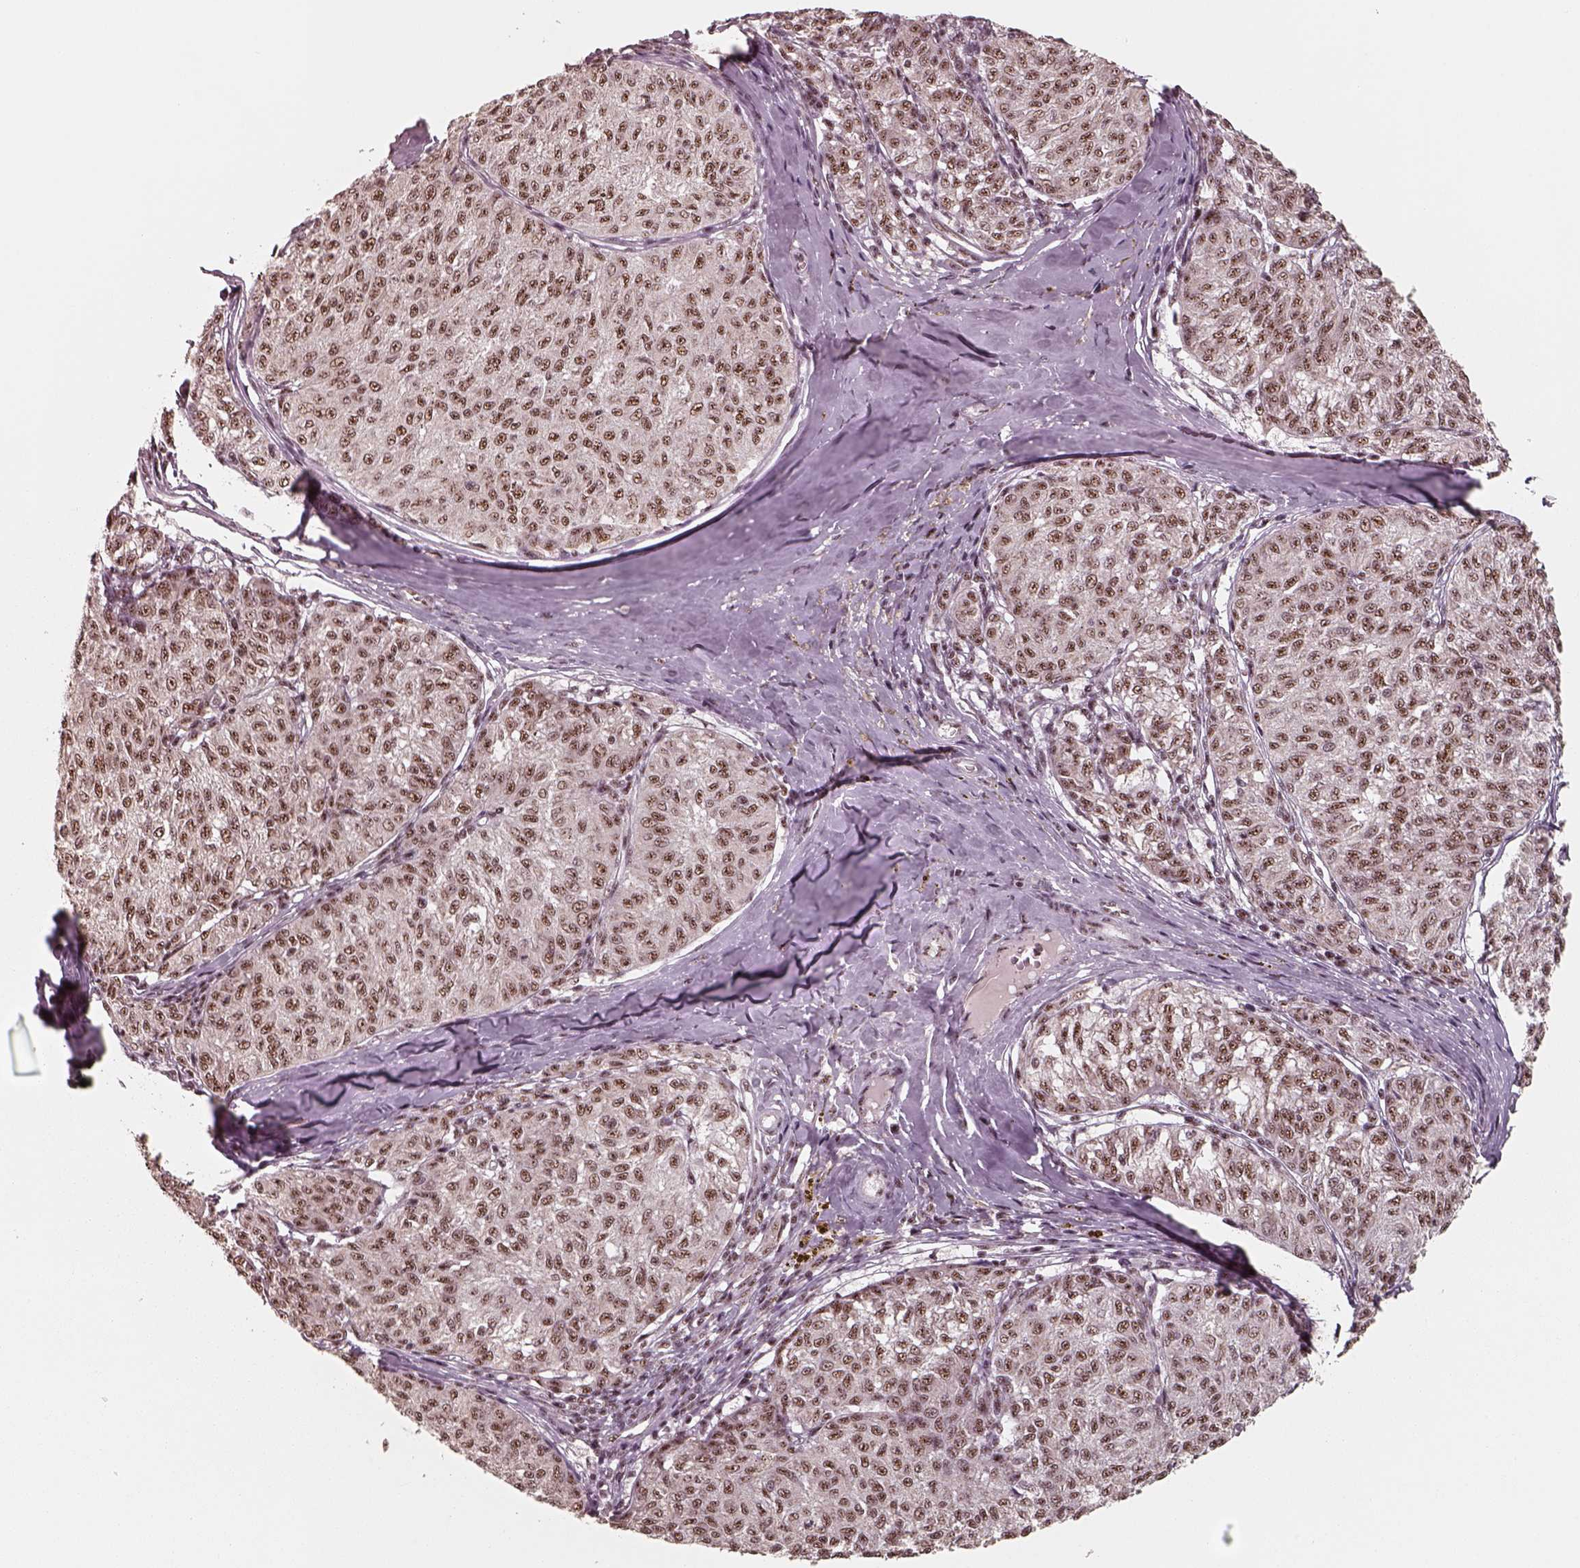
{"staining": {"intensity": "moderate", "quantity": ">75%", "location": "nuclear"}, "tissue": "melanoma", "cell_type": "Tumor cells", "image_type": "cancer", "snomed": [{"axis": "morphology", "description": "Malignant melanoma, NOS"}, {"axis": "topography", "description": "Skin"}], "caption": "IHC (DAB (3,3'-diaminobenzidine)) staining of human melanoma reveals moderate nuclear protein positivity in approximately >75% of tumor cells. (DAB IHC with brightfield microscopy, high magnification).", "gene": "ATXN7L3", "patient": {"sex": "female", "age": 72}}